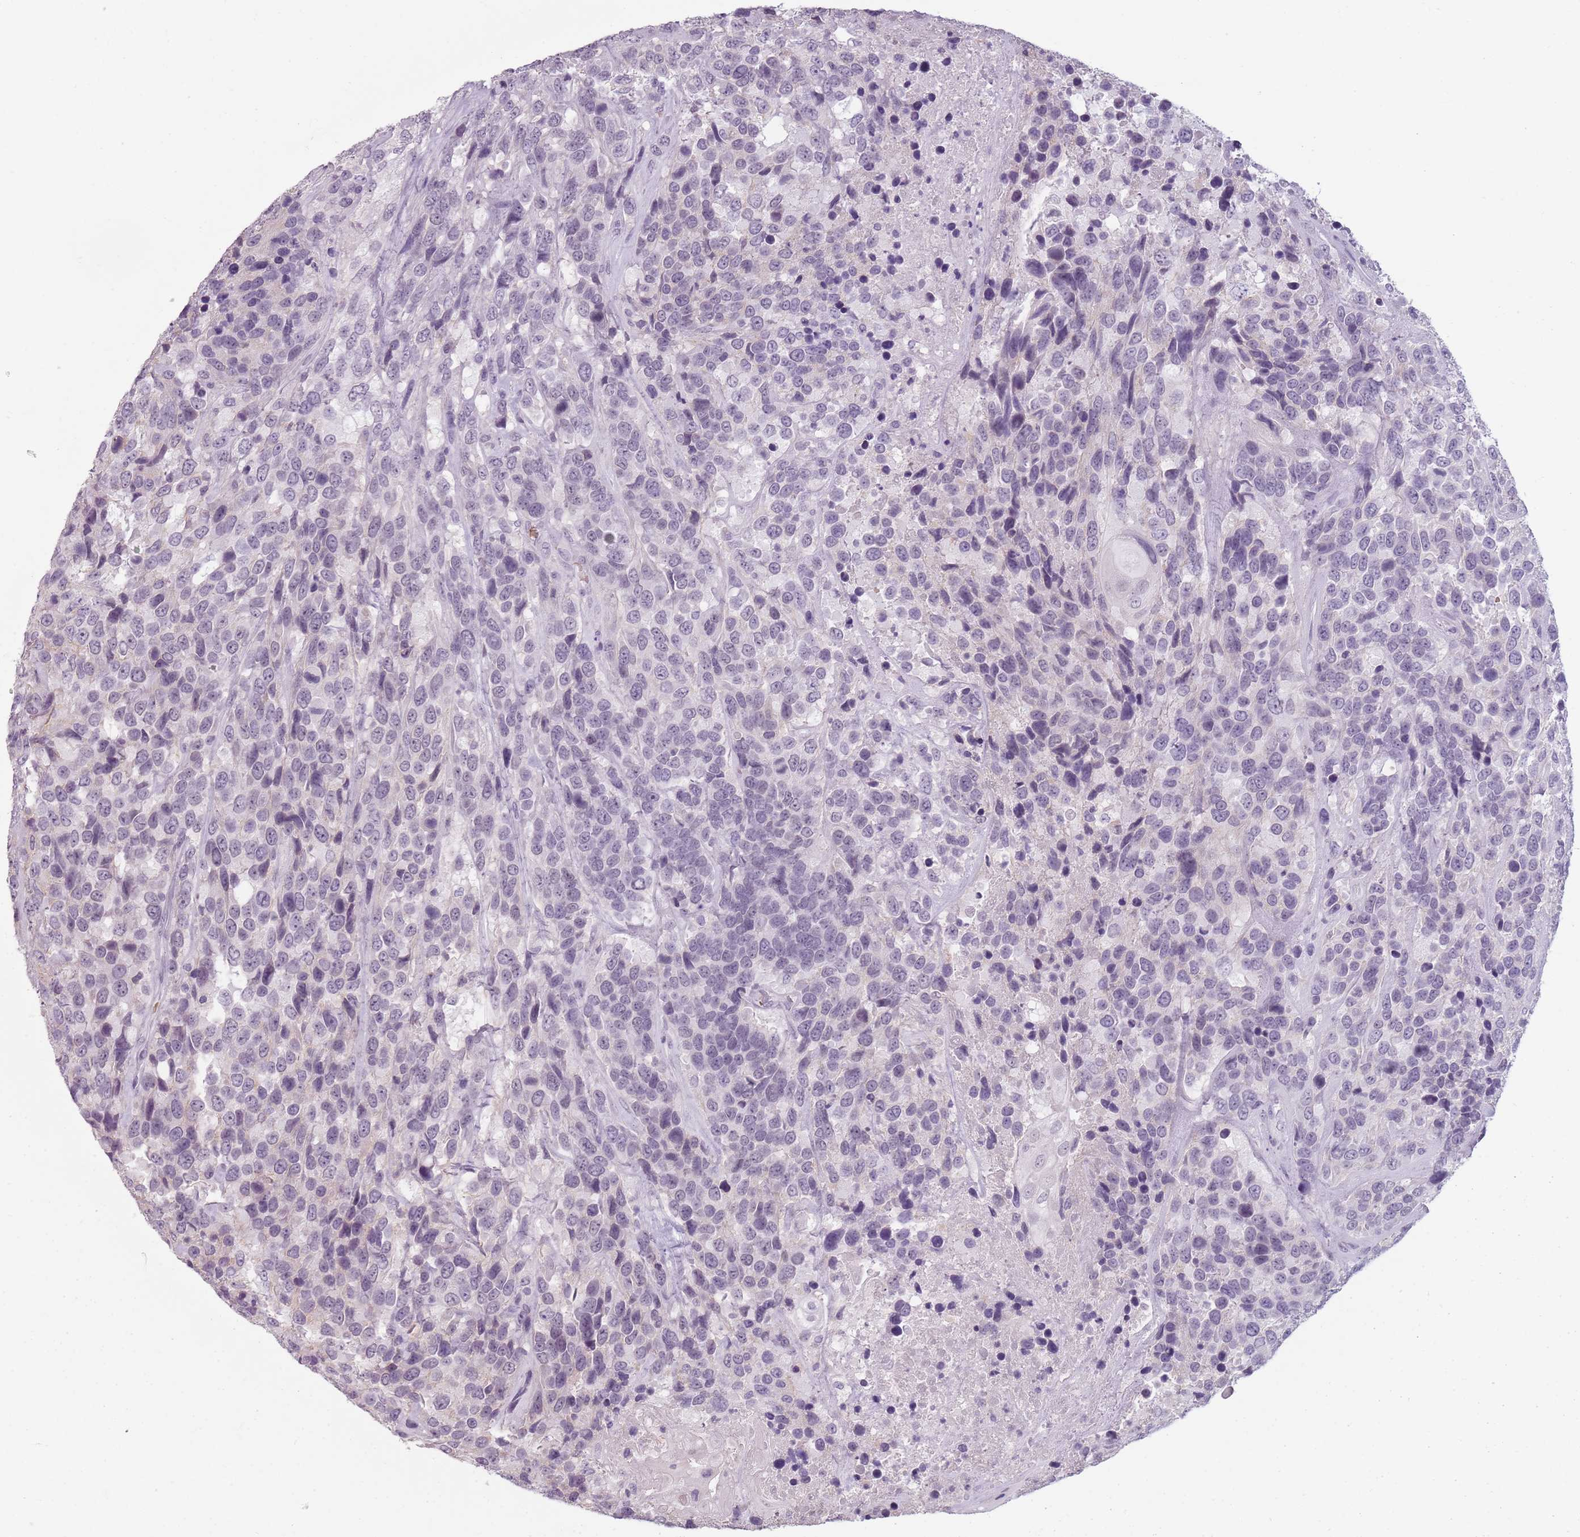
{"staining": {"intensity": "negative", "quantity": "none", "location": "none"}, "tissue": "urothelial cancer", "cell_type": "Tumor cells", "image_type": "cancer", "snomed": [{"axis": "morphology", "description": "Urothelial carcinoma, High grade"}, {"axis": "topography", "description": "Urinary bladder"}], "caption": "Tumor cells are negative for brown protein staining in urothelial carcinoma (high-grade).", "gene": "PIEZO1", "patient": {"sex": "female", "age": 70}}